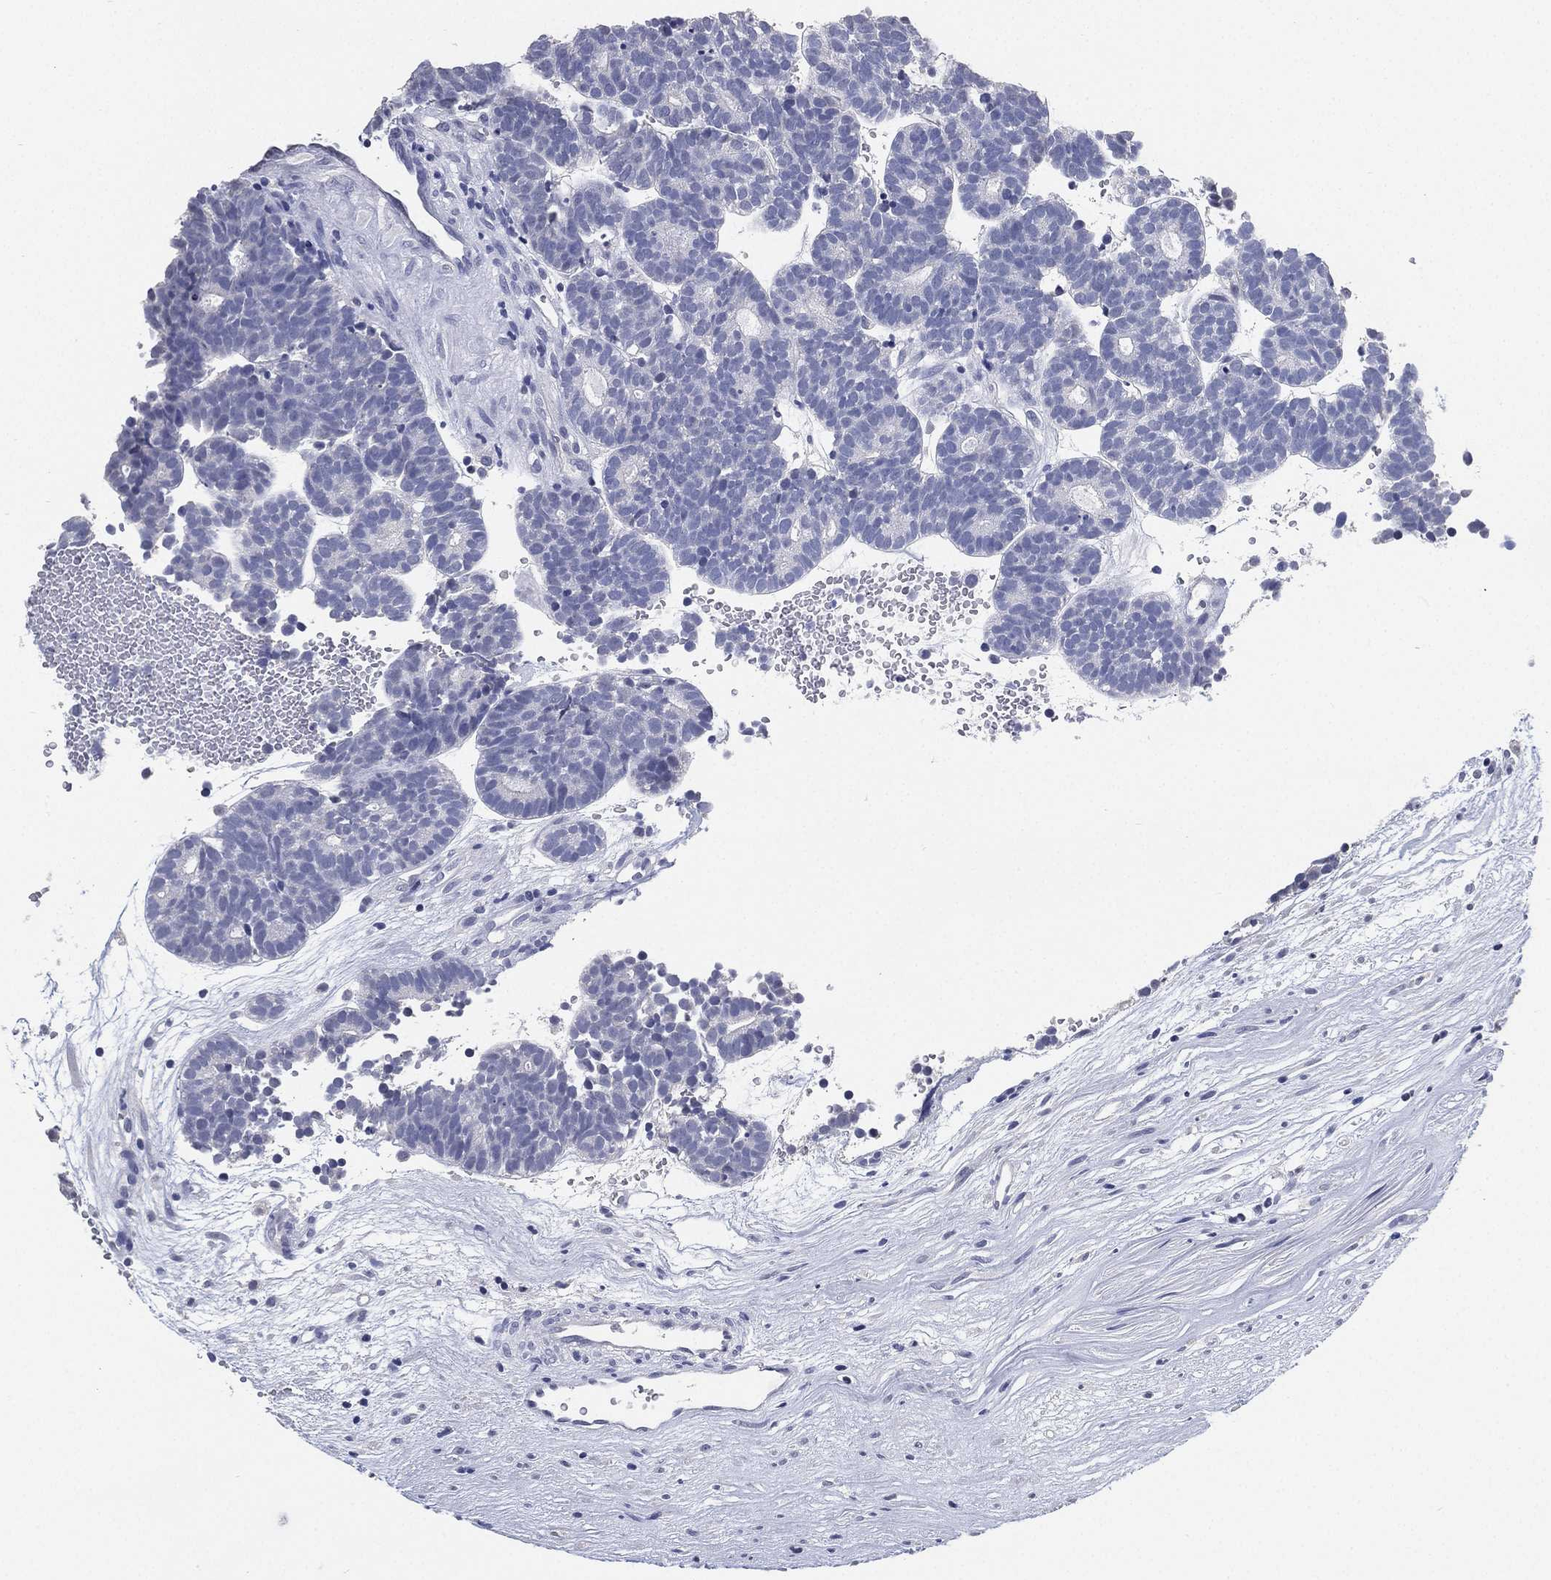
{"staining": {"intensity": "negative", "quantity": "none", "location": "none"}, "tissue": "head and neck cancer", "cell_type": "Tumor cells", "image_type": "cancer", "snomed": [{"axis": "morphology", "description": "Adenocarcinoma, NOS"}, {"axis": "topography", "description": "Head-Neck"}], "caption": "This is a histopathology image of immunohistochemistry staining of head and neck adenocarcinoma, which shows no staining in tumor cells.", "gene": "IYD", "patient": {"sex": "female", "age": 81}}